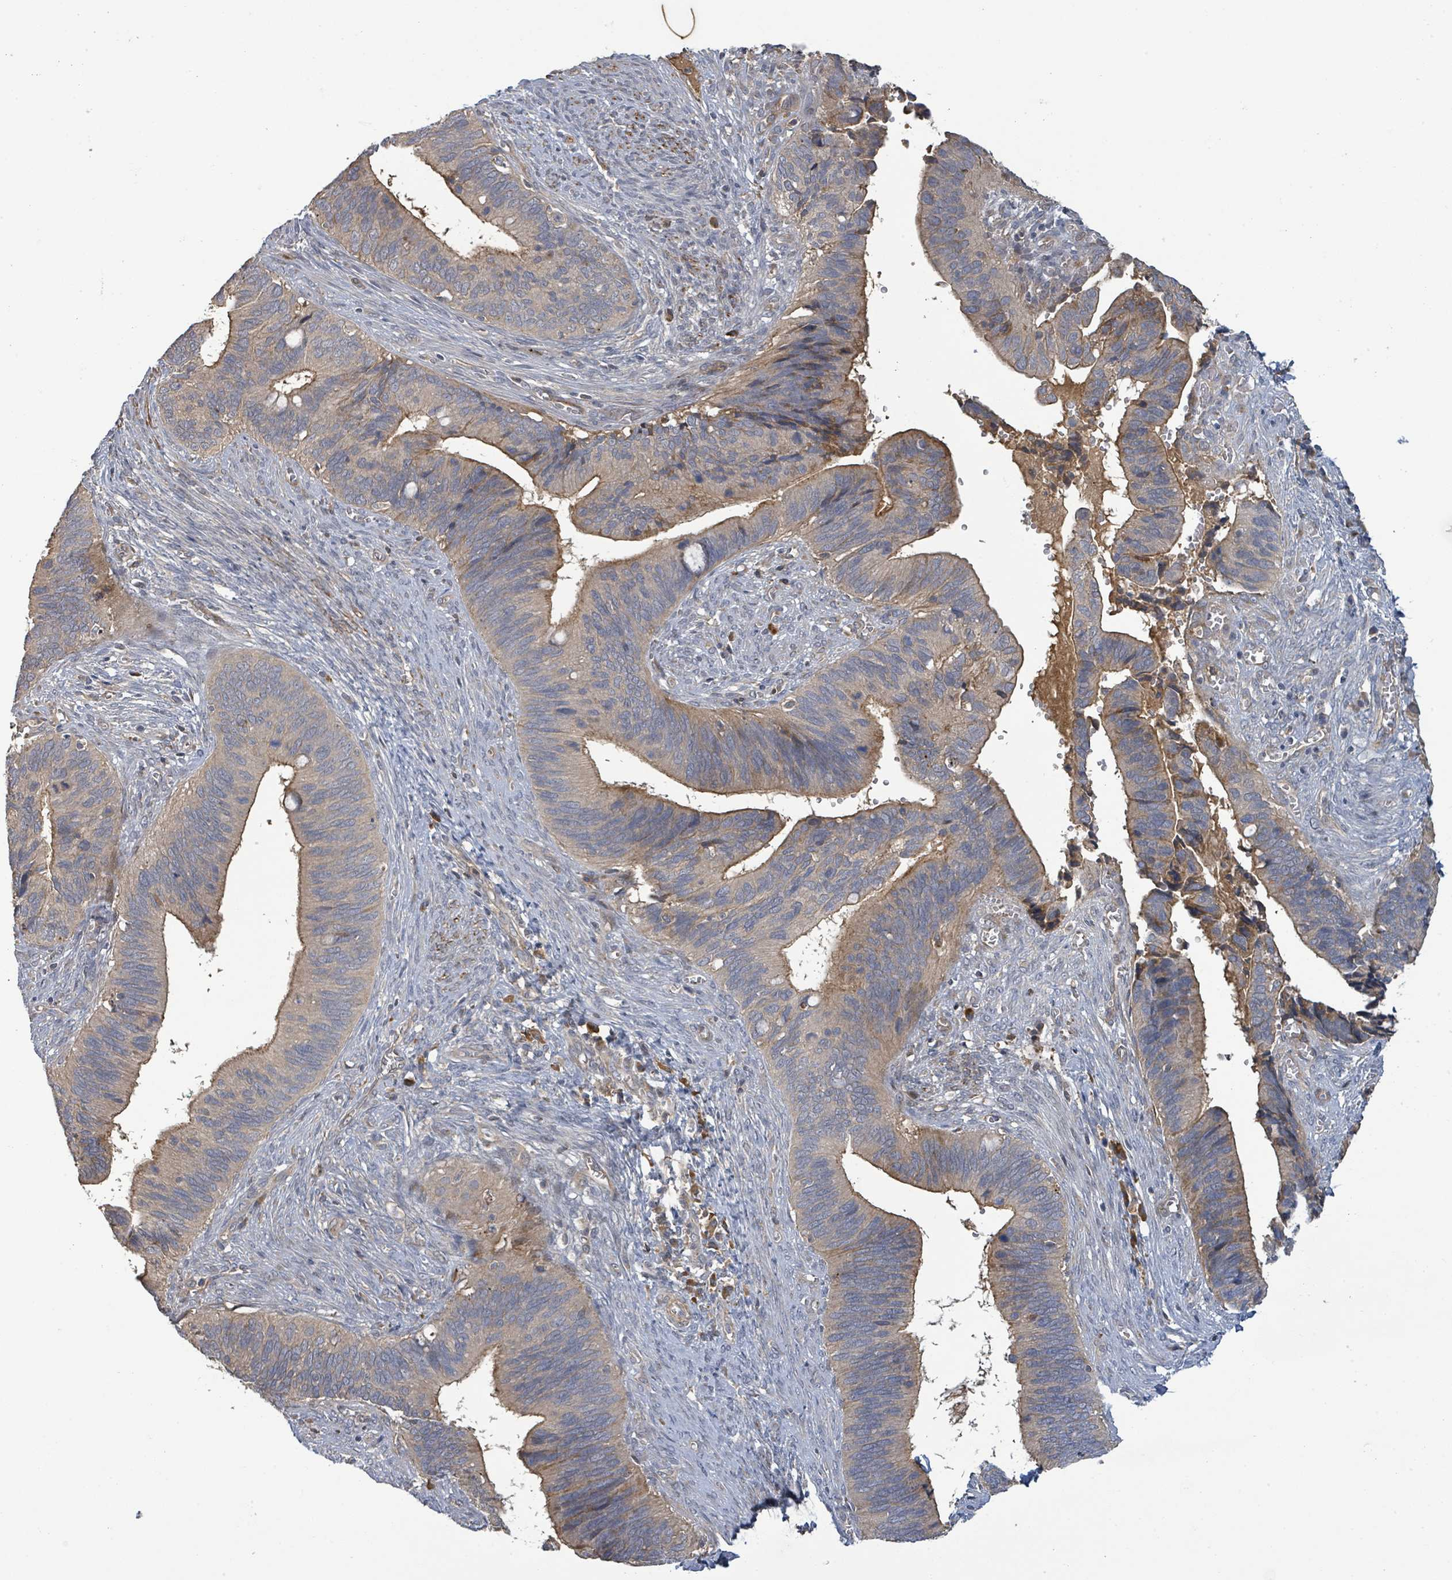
{"staining": {"intensity": "weak", "quantity": ">75%", "location": "cytoplasmic/membranous"}, "tissue": "cervical cancer", "cell_type": "Tumor cells", "image_type": "cancer", "snomed": [{"axis": "morphology", "description": "Adenocarcinoma, NOS"}, {"axis": "topography", "description": "Cervix"}], "caption": "Immunohistochemical staining of human adenocarcinoma (cervical) displays weak cytoplasmic/membranous protein staining in approximately >75% of tumor cells.", "gene": "STARD4", "patient": {"sex": "female", "age": 42}}